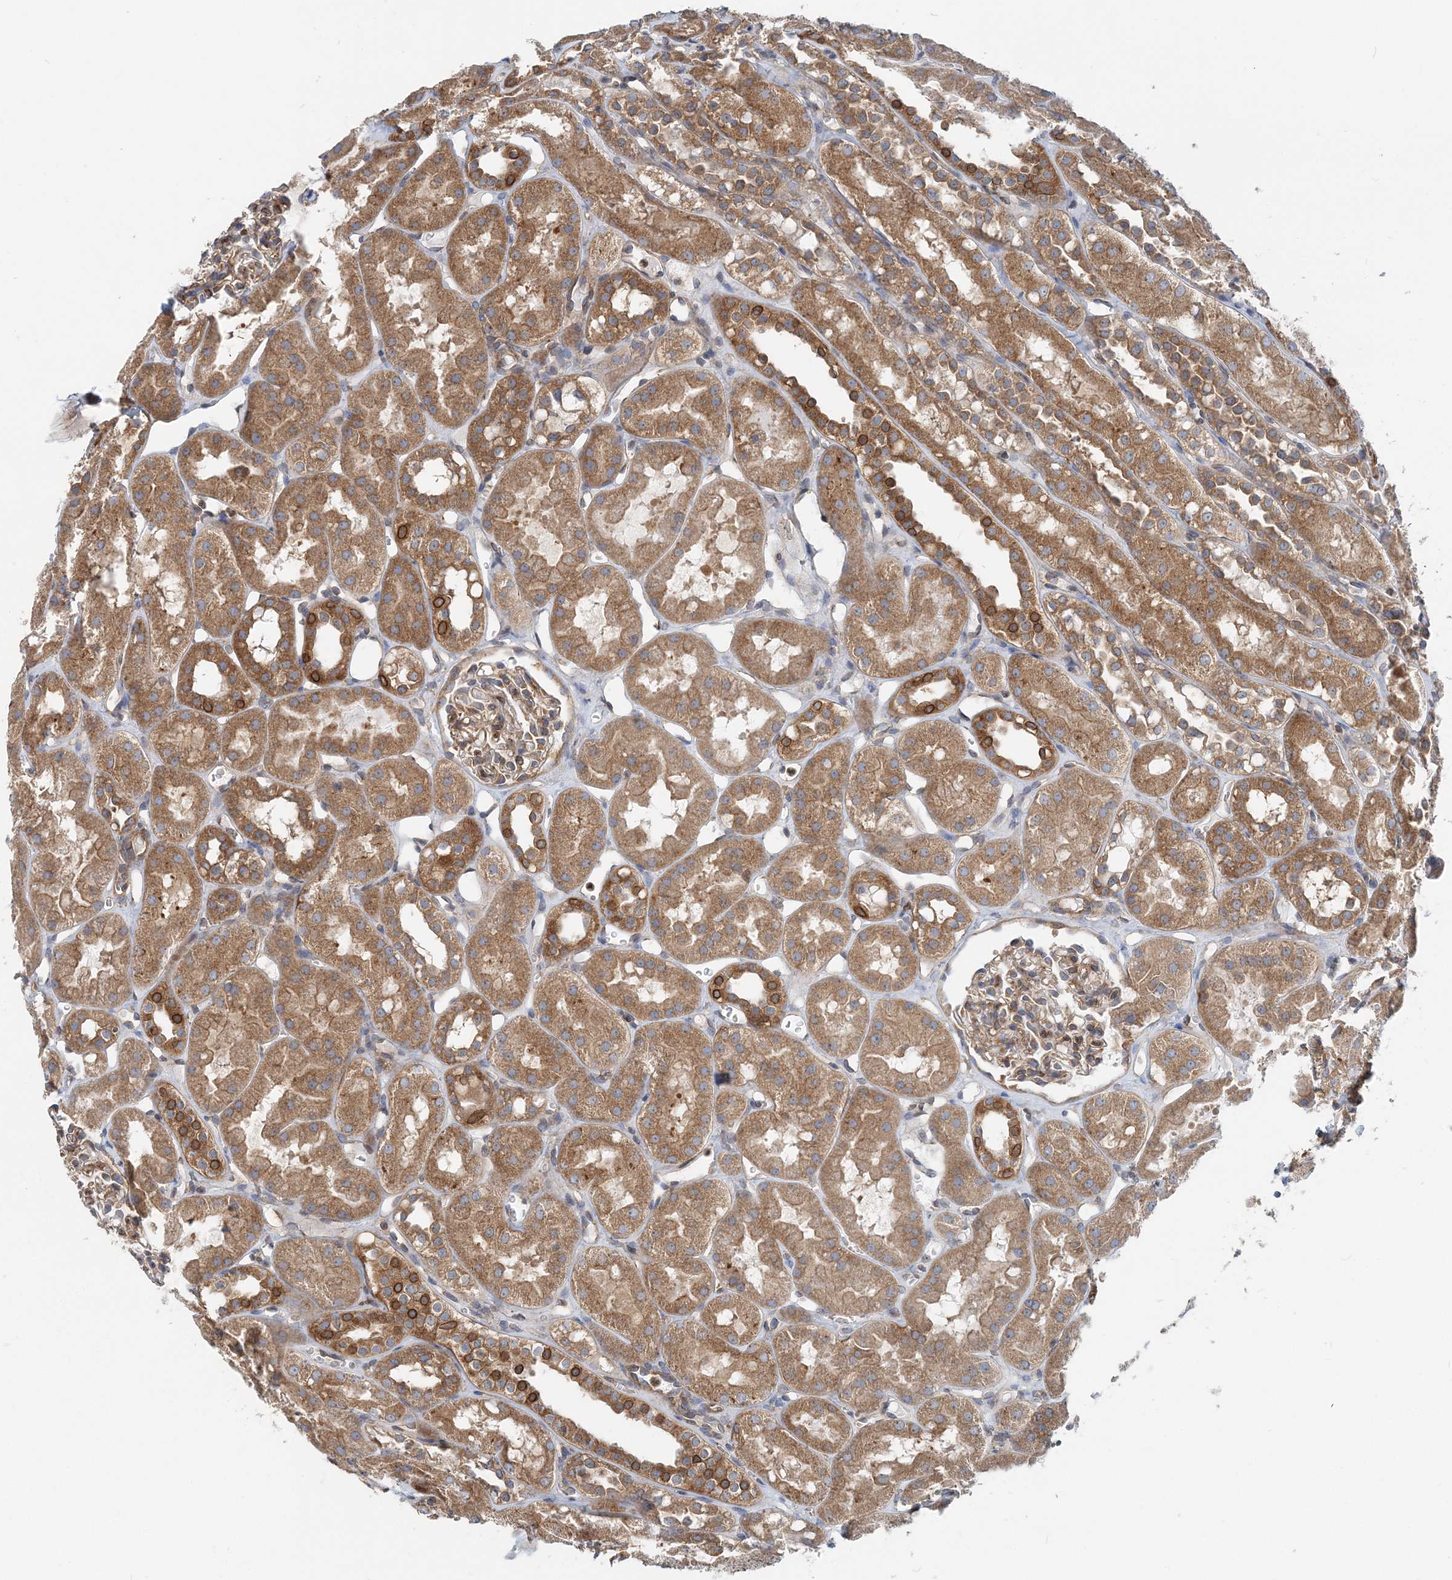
{"staining": {"intensity": "moderate", "quantity": "25%-75%", "location": "cytoplasmic/membranous"}, "tissue": "kidney", "cell_type": "Cells in glomeruli", "image_type": "normal", "snomed": [{"axis": "morphology", "description": "Normal tissue, NOS"}, {"axis": "topography", "description": "Kidney"}], "caption": "Immunohistochemistry micrograph of unremarkable human kidney stained for a protein (brown), which exhibits medium levels of moderate cytoplasmic/membranous staining in about 25%-75% of cells in glomeruli.", "gene": "MOB4", "patient": {"sex": "male", "age": 16}}